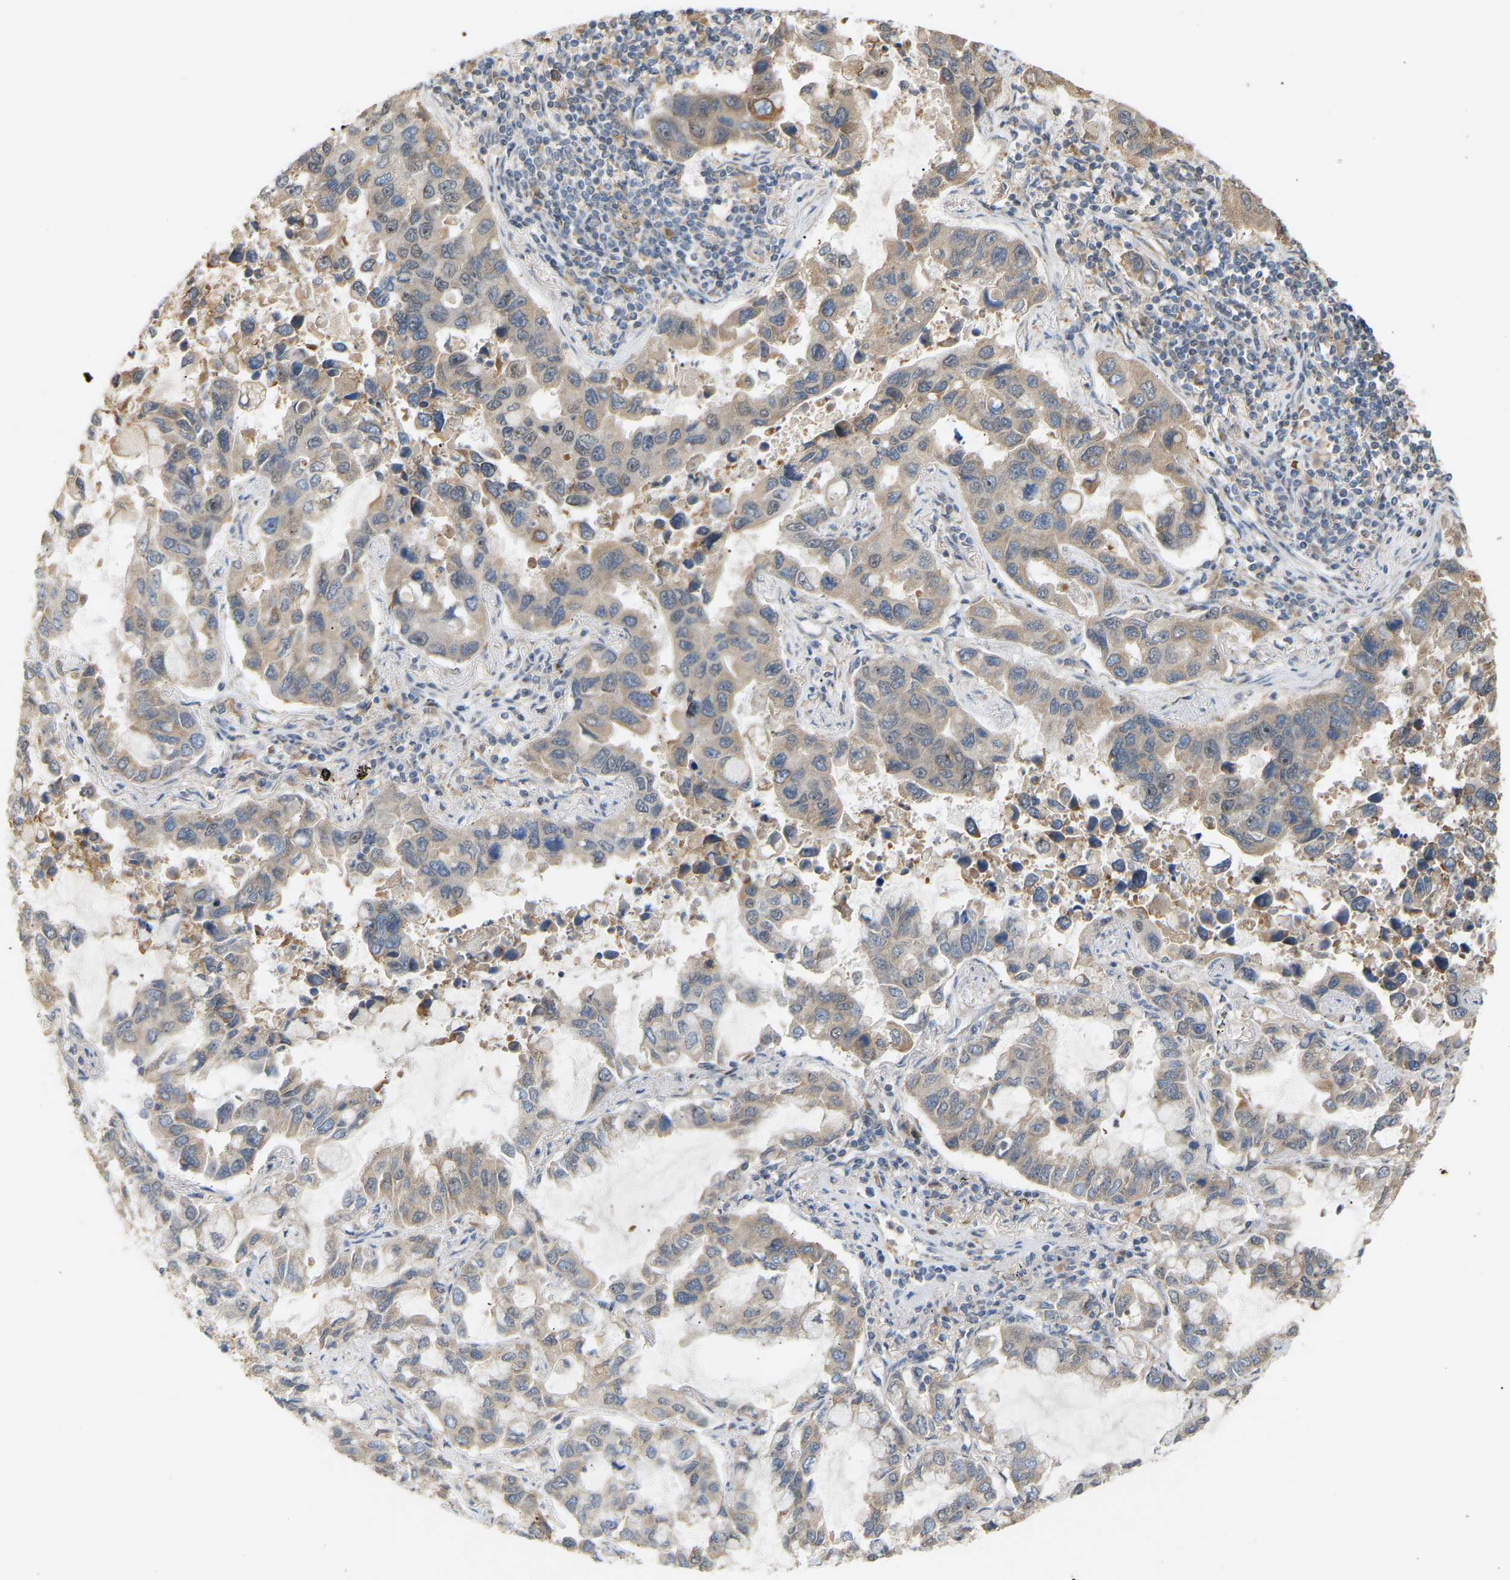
{"staining": {"intensity": "weak", "quantity": "<25%", "location": "cytoplasmic/membranous"}, "tissue": "lung cancer", "cell_type": "Tumor cells", "image_type": "cancer", "snomed": [{"axis": "morphology", "description": "Adenocarcinoma, NOS"}, {"axis": "topography", "description": "Lung"}], "caption": "Tumor cells show no significant protein positivity in lung adenocarcinoma. (DAB immunohistochemistry (IHC) visualized using brightfield microscopy, high magnification).", "gene": "PTPN4", "patient": {"sex": "male", "age": 64}}